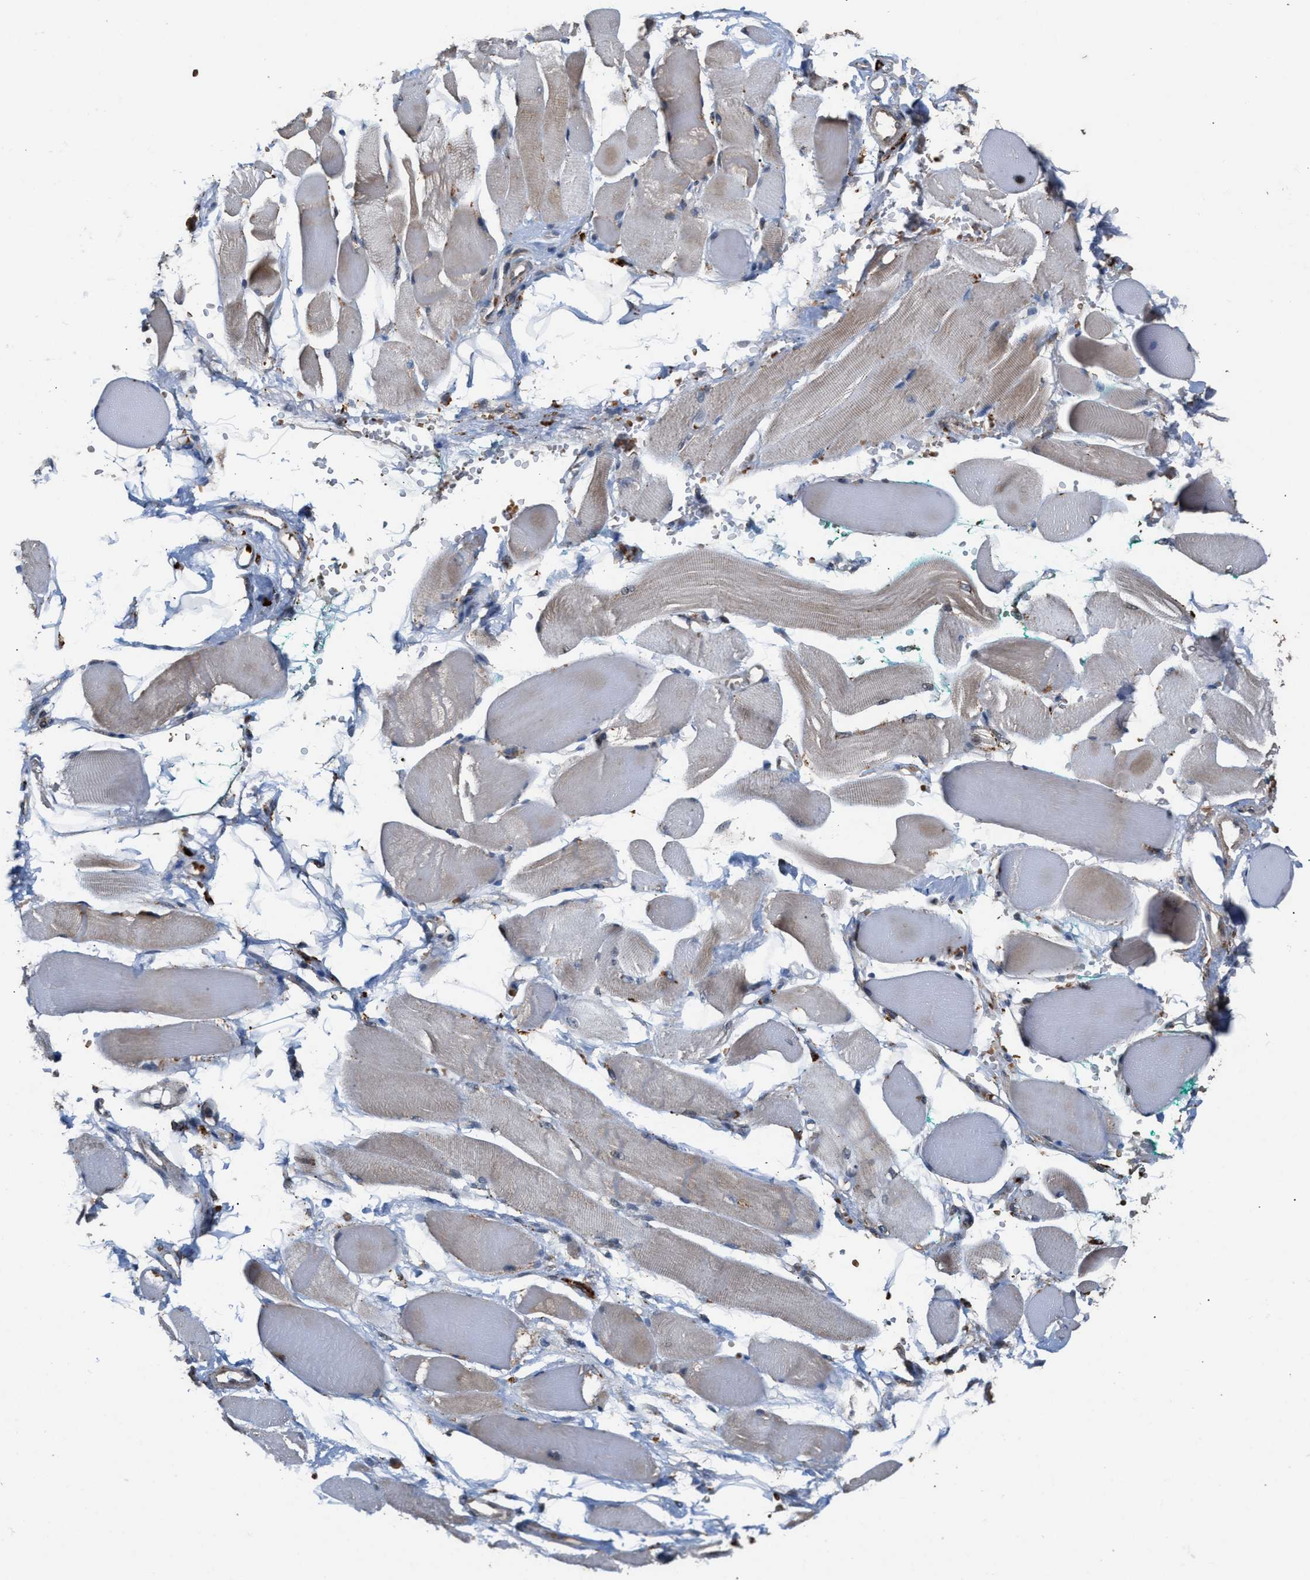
{"staining": {"intensity": "weak", "quantity": "<25%", "location": "cytoplasmic/membranous"}, "tissue": "skeletal muscle", "cell_type": "Myocytes", "image_type": "normal", "snomed": [{"axis": "morphology", "description": "Normal tissue, NOS"}, {"axis": "topography", "description": "Skeletal muscle"}, {"axis": "topography", "description": "Peripheral nerve tissue"}], "caption": "Immunohistochemistry (IHC) photomicrograph of normal skeletal muscle: human skeletal muscle stained with DAB exhibits no significant protein positivity in myocytes. (DAB immunohistochemistry (IHC), high magnification).", "gene": "ELMO3", "patient": {"sex": "female", "age": 84}}